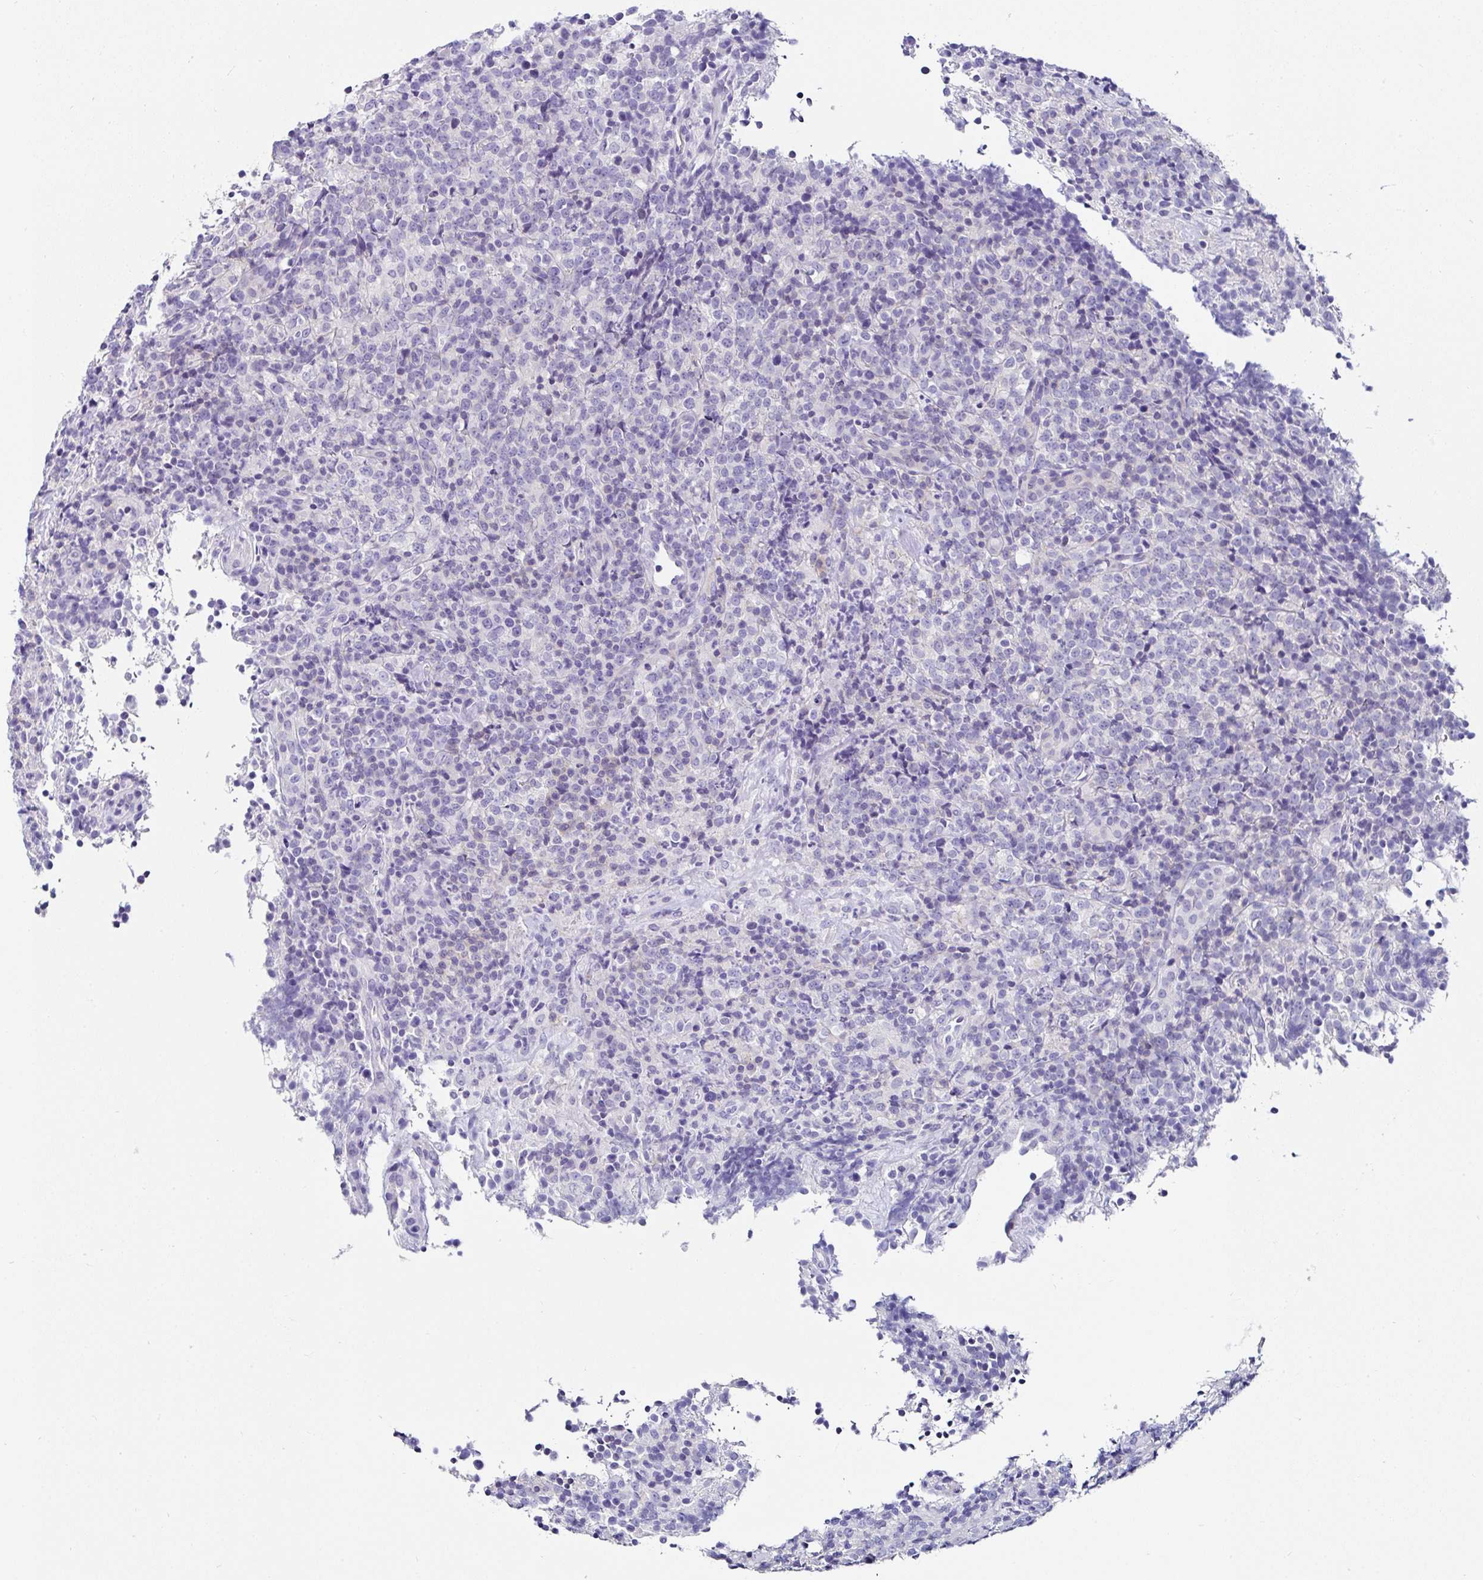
{"staining": {"intensity": "negative", "quantity": "none", "location": "none"}, "tissue": "lymphoma", "cell_type": "Tumor cells", "image_type": "cancer", "snomed": [{"axis": "morphology", "description": "Malignant lymphoma, non-Hodgkin's type, High grade"}, {"axis": "topography", "description": "Lymph node"}], "caption": "Lymphoma was stained to show a protein in brown. There is no significant staining in tumor cells.", "gene": "UGT3A1", "patient": {"sex": "male", "age": 54}}